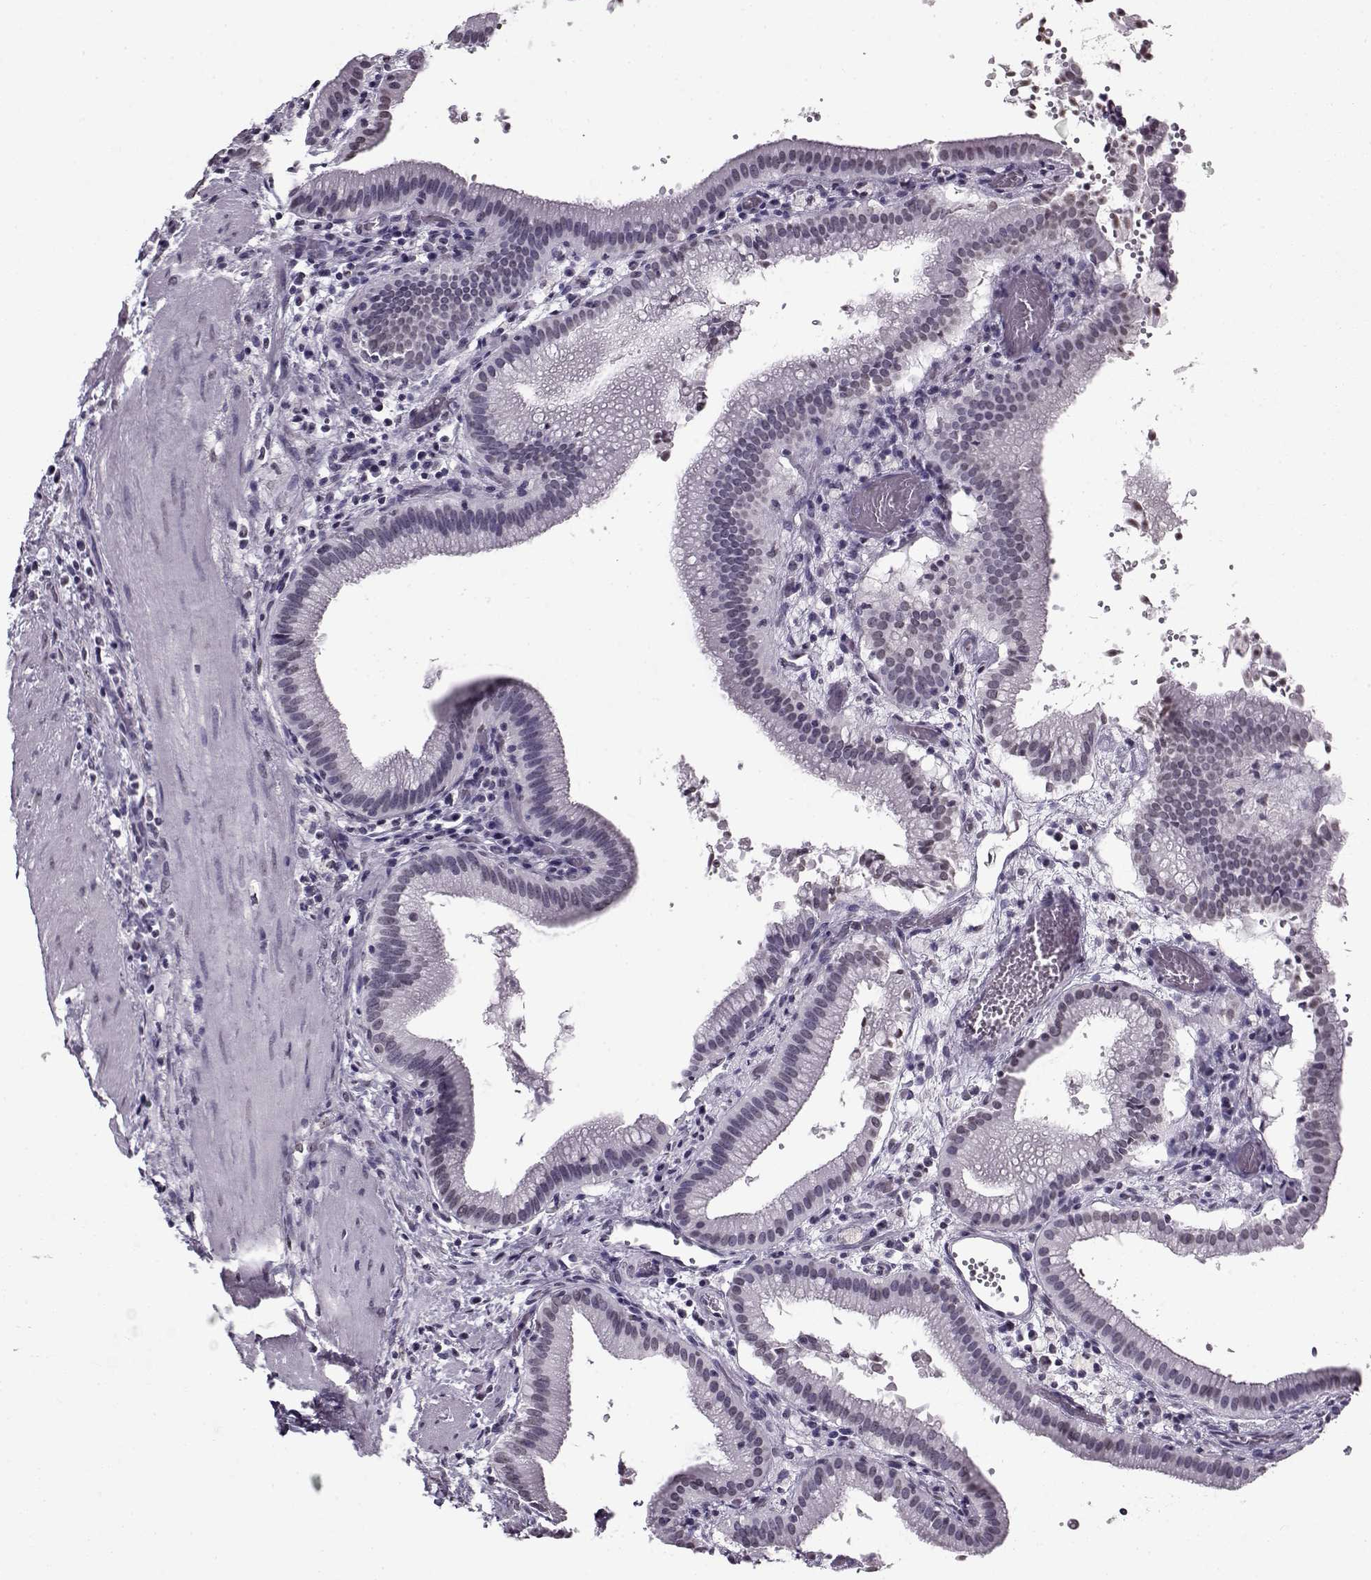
{"staining": {"intensity": "weak", "quantity": "<25%", "location": "nuclear"}, "tissue": "gallbladder", "cell_type": "Glandular cells", "image_type": "normal", "snomed": [{"axis": "morphology", "description": "Normal tissue, NOS"}, {"axis": "topography", "description": "Gallbladder"}], "caption": "The micrograph shows no staining of glandular cells in benign gallbladder. Brightfield microscopy of immunohistochemistry (IHC) stained with DAB (3,3'-diaminobenzidine) (brown) and hematoxylin (blue), captured at high magnification.", "gene": "PRMT8", "patient": {"sex": "male", "age": 42}}